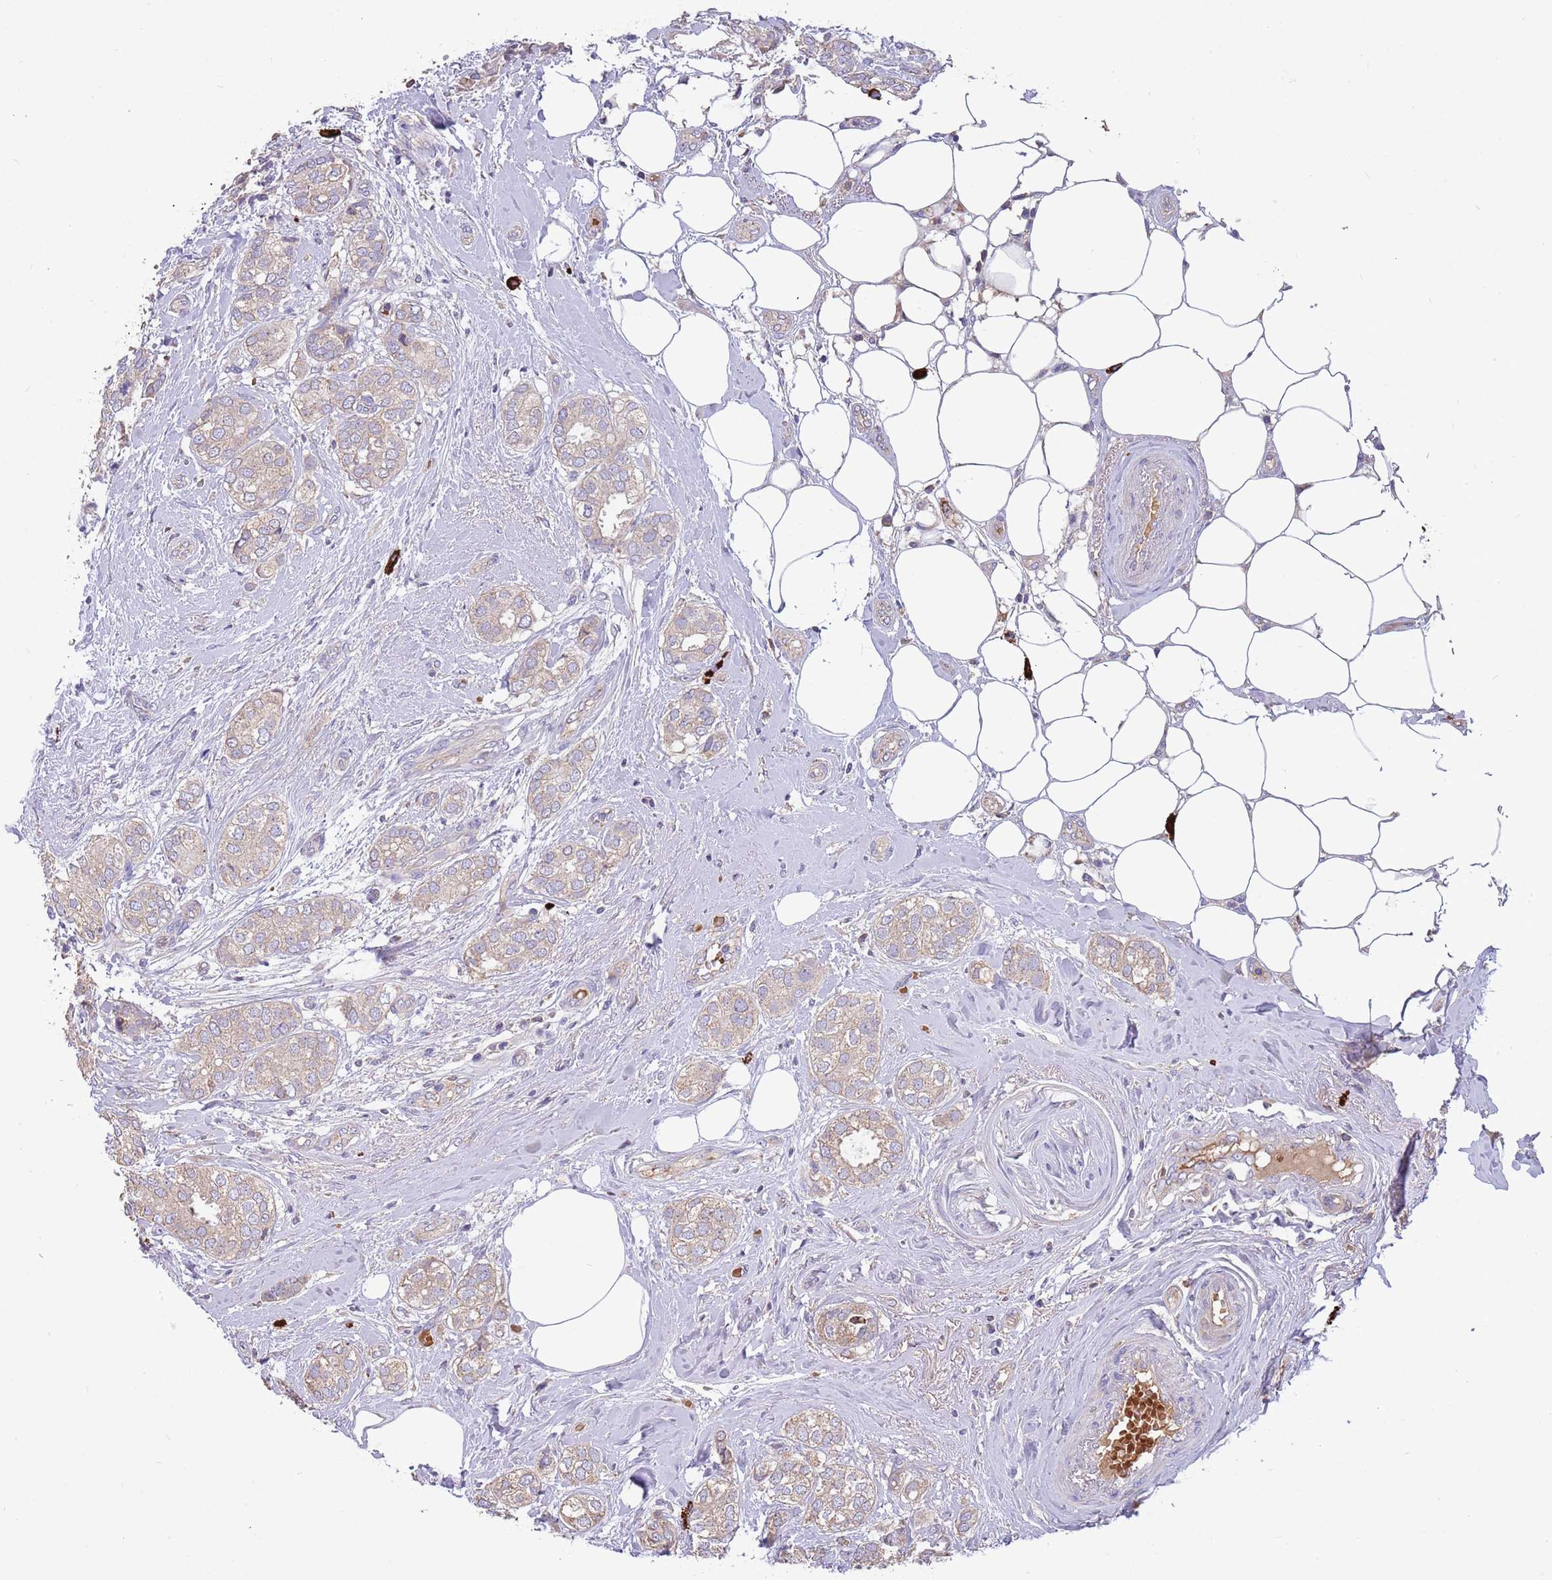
{"staining": {"intensity": "weak", "quantity": ">75%", "location": "cytoplasmic/membranous"}, "tissue": "breast cancer", "cell_type": "Tumor cells", "image_type": "cancer", "snomed": [{"axis": "morphology", "description": "Duct carcinoma"}, {"axis": "topography", "description": "Breast"}], "caption": "Breast intraductal carcinoma stained with a brown dye exhibits weak cytoplasmic/membranous positive positivity in approximately >75% of tumor cells.", "gene": "TRMO", "patient": {"sex": "female", "age": 73}}